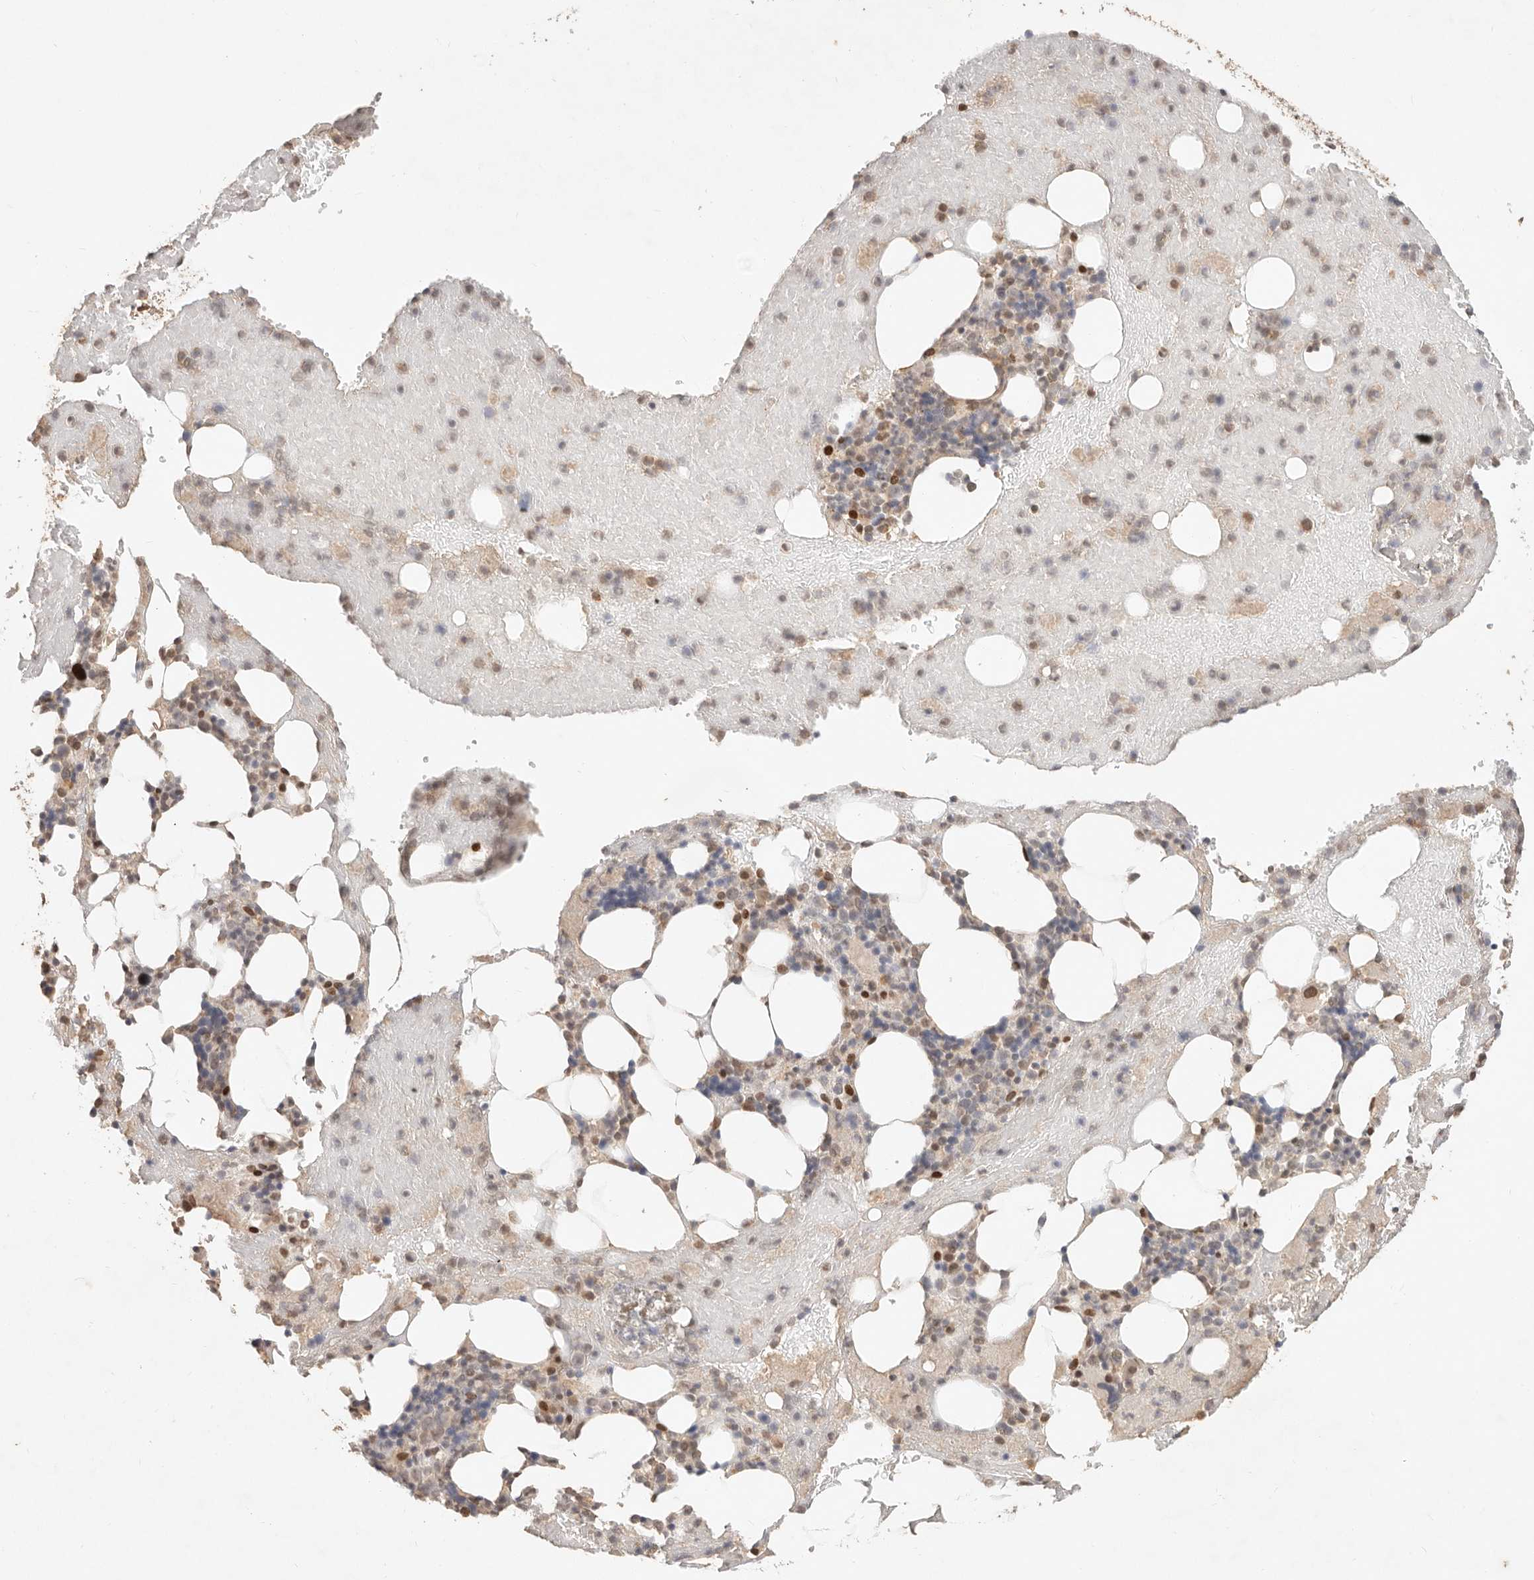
{"staining": {"intensity": "moderate", "quantity": "<25%", "location": "nuclear"}, "tissue": "bone marrow", "cell_type": "Hematopoietic cells", "image_type": "normal", "snomed": [{"axis": "morphology", "description": "Normal tissue, NOS"}, {"axis": "topography", "description": "Bone marrow"}], "caption": "Protein staining shows moderate nuclear positivity in about <25% of hematopoietic cells in unremarkable bone marrow.", "gene": "NPAS2", "patient": {"sex": "female", "age": 54}}